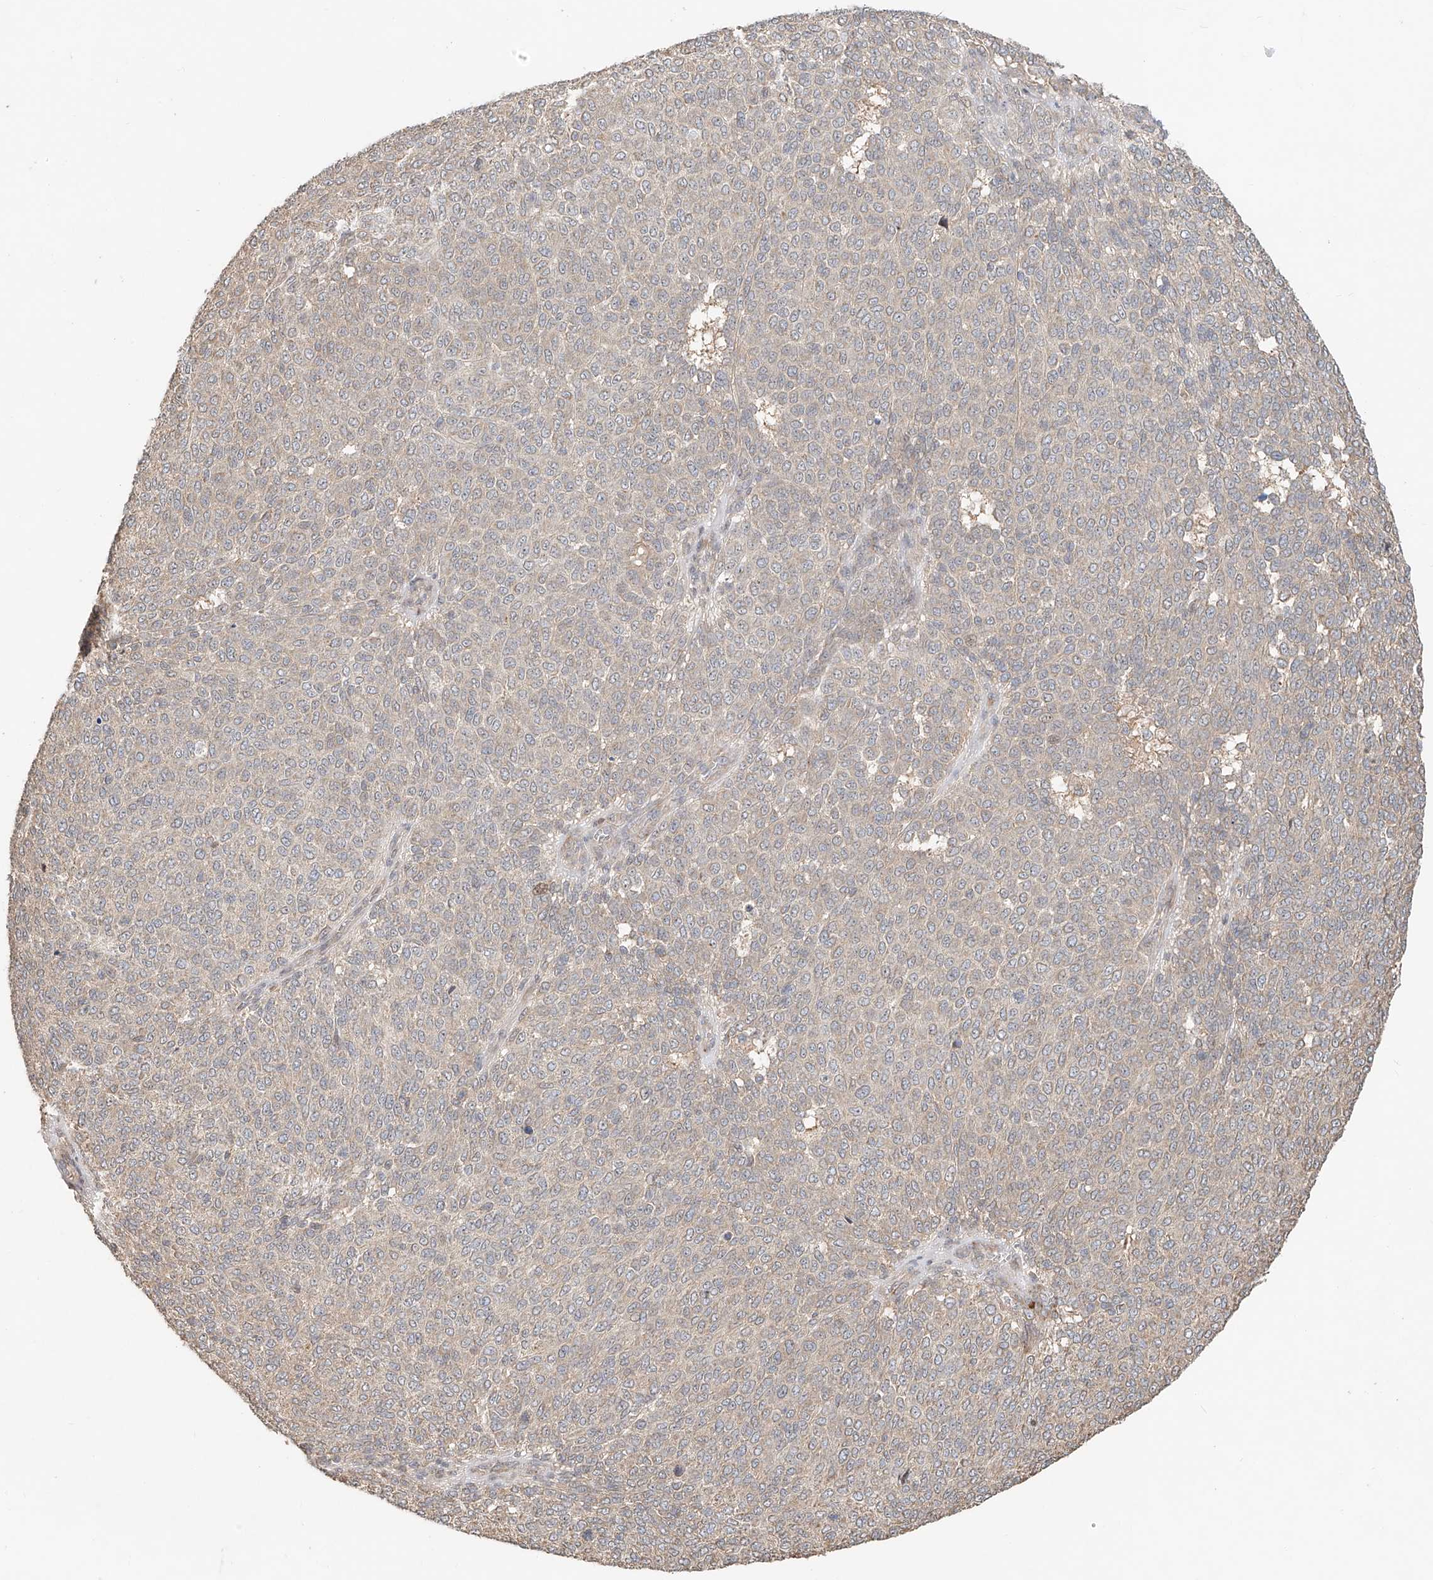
{"staining": {"intensity": "negative", "quantity": "none", "location": "none"}, "tissue": "melanoma", "cell_type": "Tumor cells", "image_type": "cancer", "snomed": [{"axis": "morphology", "description": "Malignant melanoma, NOS"}, {"axis": "topography", "description": "Skin"}], "caption": "A photomicrograph of human malignant melanoma is negative for staining in tumor cells. (Stains: DAB (3,3'-diaminobenzidine) IHC with hematoxylin counter stain, Microscopy: brightfield microscopy at high magnification).", "gene": "TMEM61", "patient": {"sex": "male", "age": 49}}